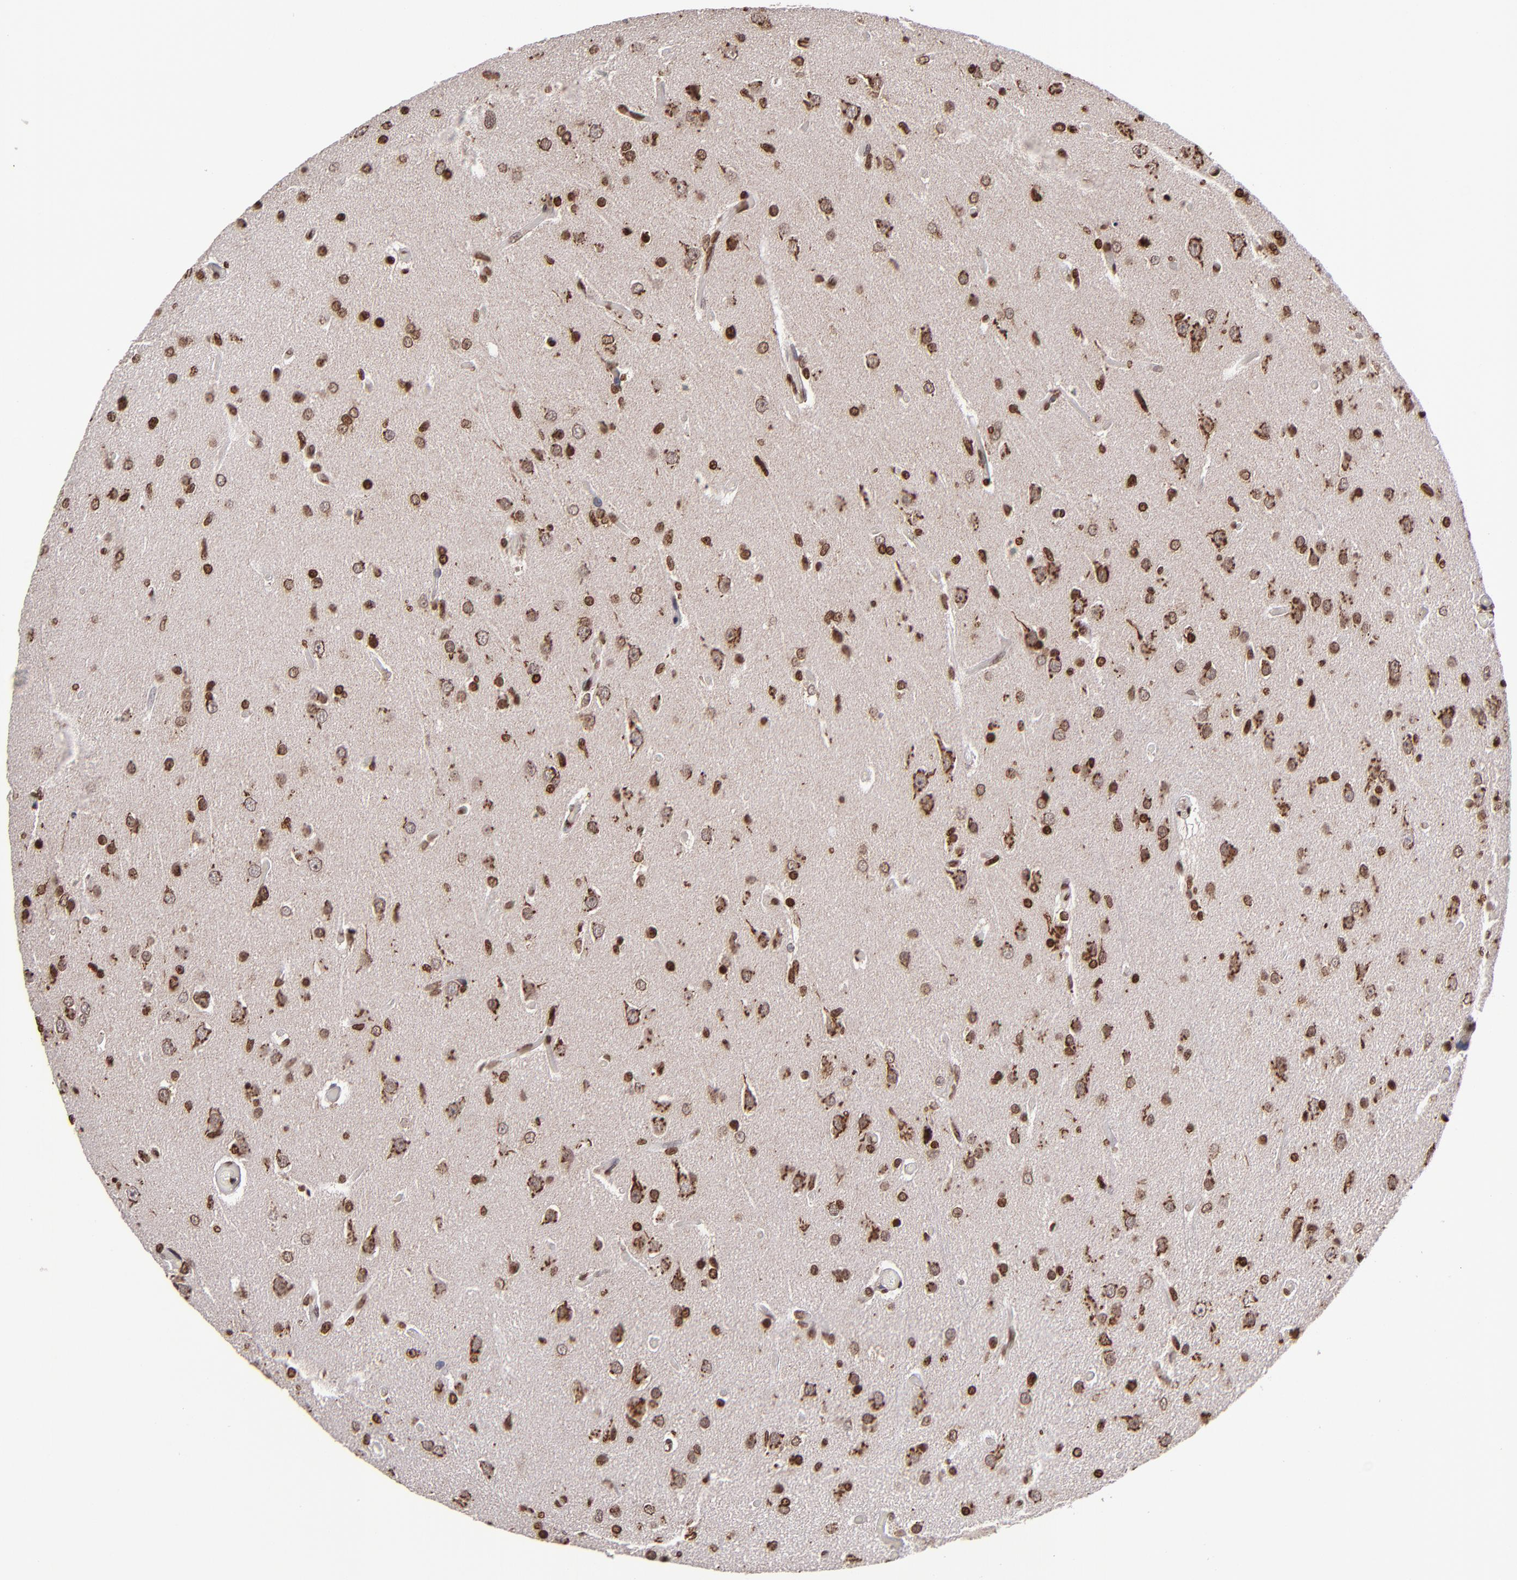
{"staining": {"intensity": "moderate", "quantity": ">75%", "location": "nuclear"}, "tissue": "glioma", "cell_type": "Tumor cells", "image_type": "cancer", "snomed": [{"axis": "morphology", "description": "Glioma, malignant, High grade"}, {"axis": "topography", "description": "Brain"}], "caption": "Protein staining displays moderate nuclear staining in approximately >75% of tumor cells in glioma. The staining was performed using DAB (3,3'-diaminobenzidine) to visualize the protein expression in brown, while the nuclei were stained in blue with hematoxylin (Magnification: 20x).", "gene": "CSDC2", "patient": {"sex": "male", "age": 33}}